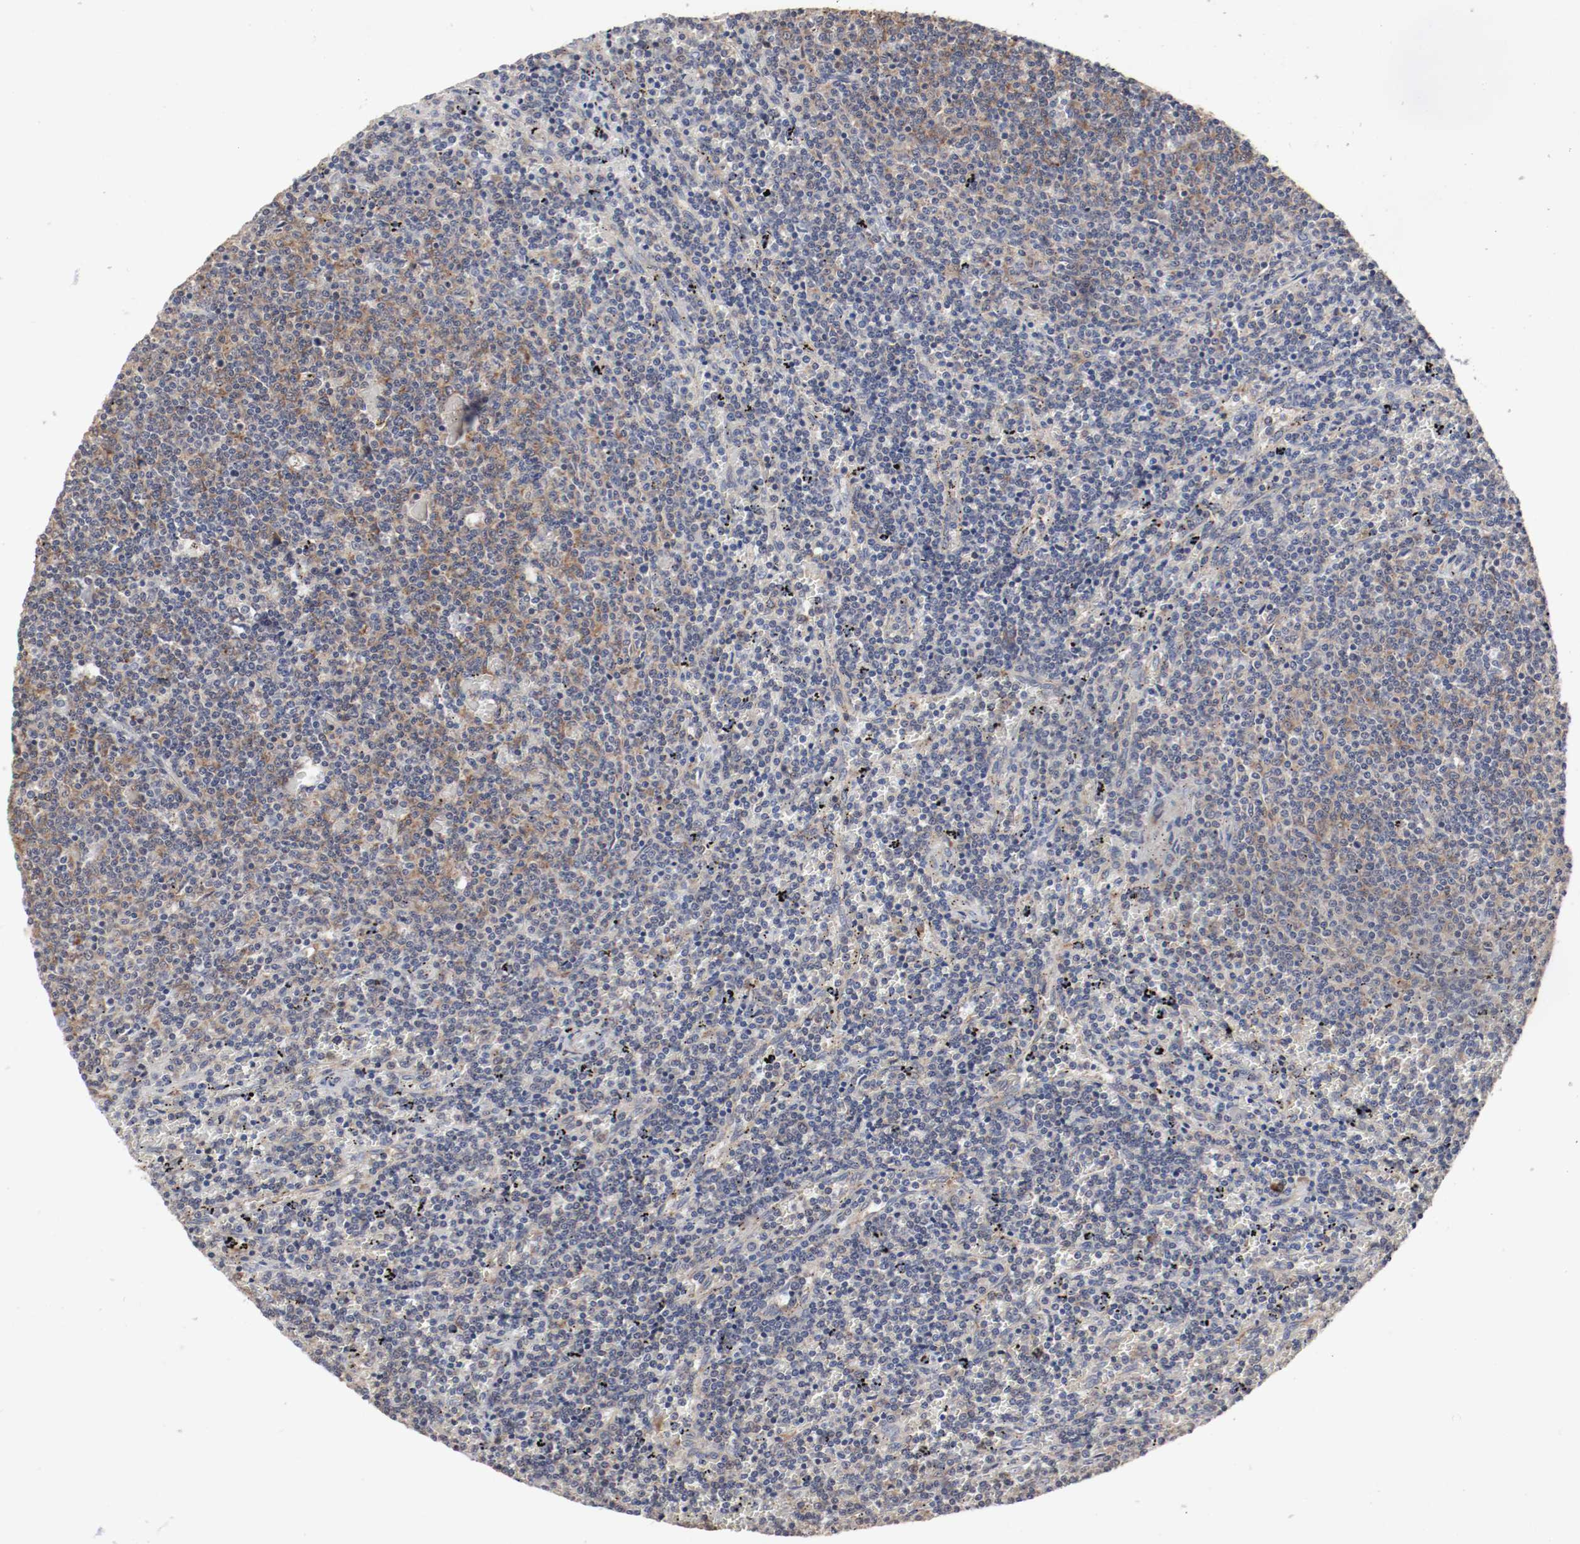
{"staining": {"intensity": "weak", "quantity": ">75%", "location": "cytoplasmic/membranous"}, "tissue": "lymphoma", "cell_type": "Tumor cells", "image_type": "cancer", "snomed": [{"axis": "morphology", "description": "Malignant lymphoma, non-Hodgkin's type, Low grade"}, {"axis": "topography", "description": "Spleen"}], "caption": "A brown stain highlights weak cytoplasmic/membranous positivity of a protein in lymphoma tumor cells.", "gene": "FKBP3", "patient": {"sex": "female", "age": 50}}